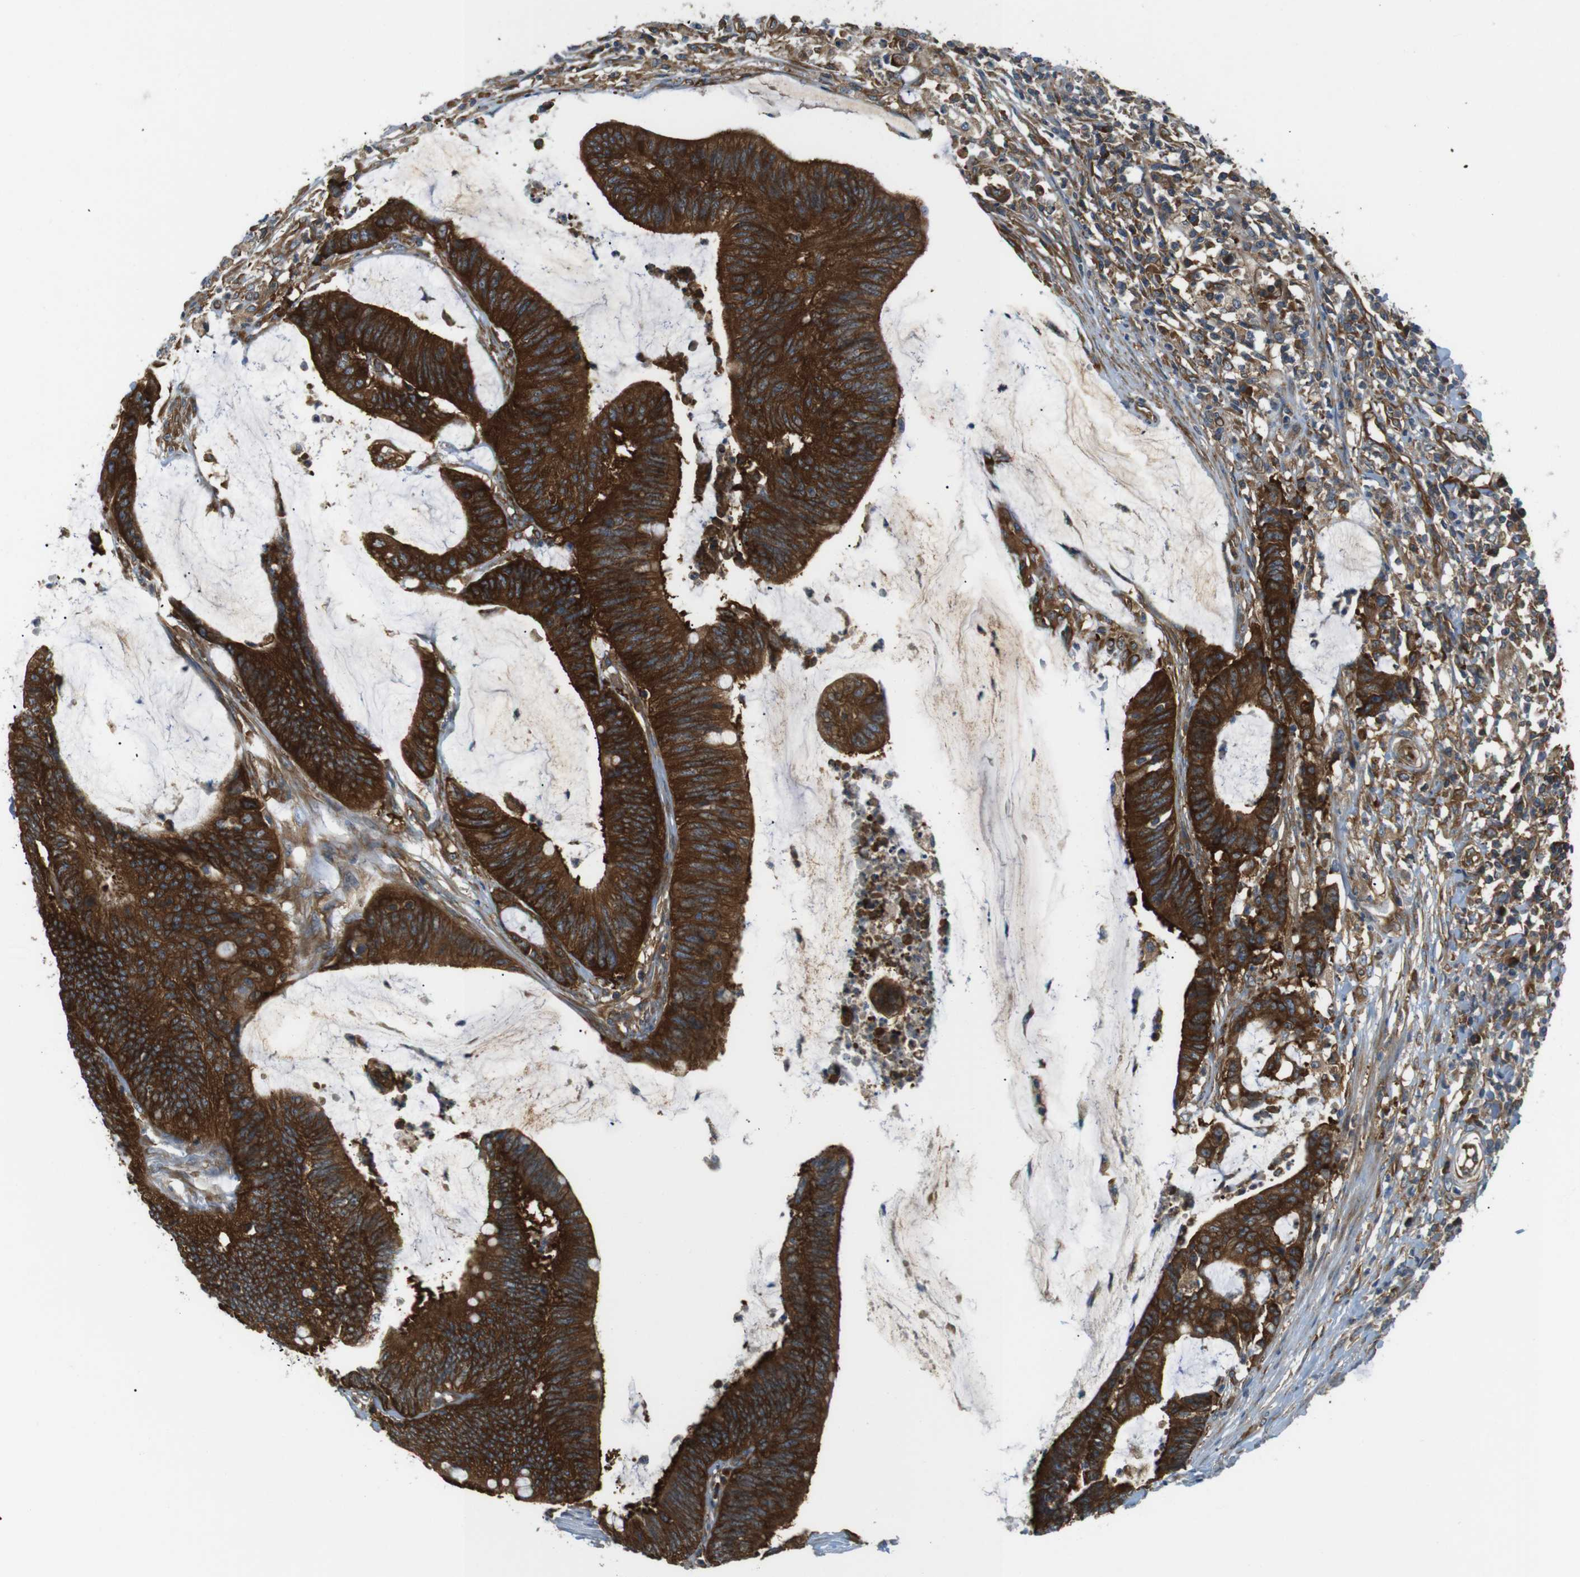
{"staining": {"intensity": "strong", "quantity": ">75%", "location": "cytoplasmic/membranous"}, "tissue": "colorectal cancer", "cell_type": "Tumor cells", "image_type": "cancer", "snomed": [{"axis": "morphology", "description": "Adenocarcinoma, NOS"}, {"axis": "topography", "description": "Rectum"}], "caption": "Tumor cells show strong cytoplasmic/membranous positivity in approximately >75% of cells in colorectal cancer.", "gene": "TSC1", "patient": {"sex": "female", "age": 66}}